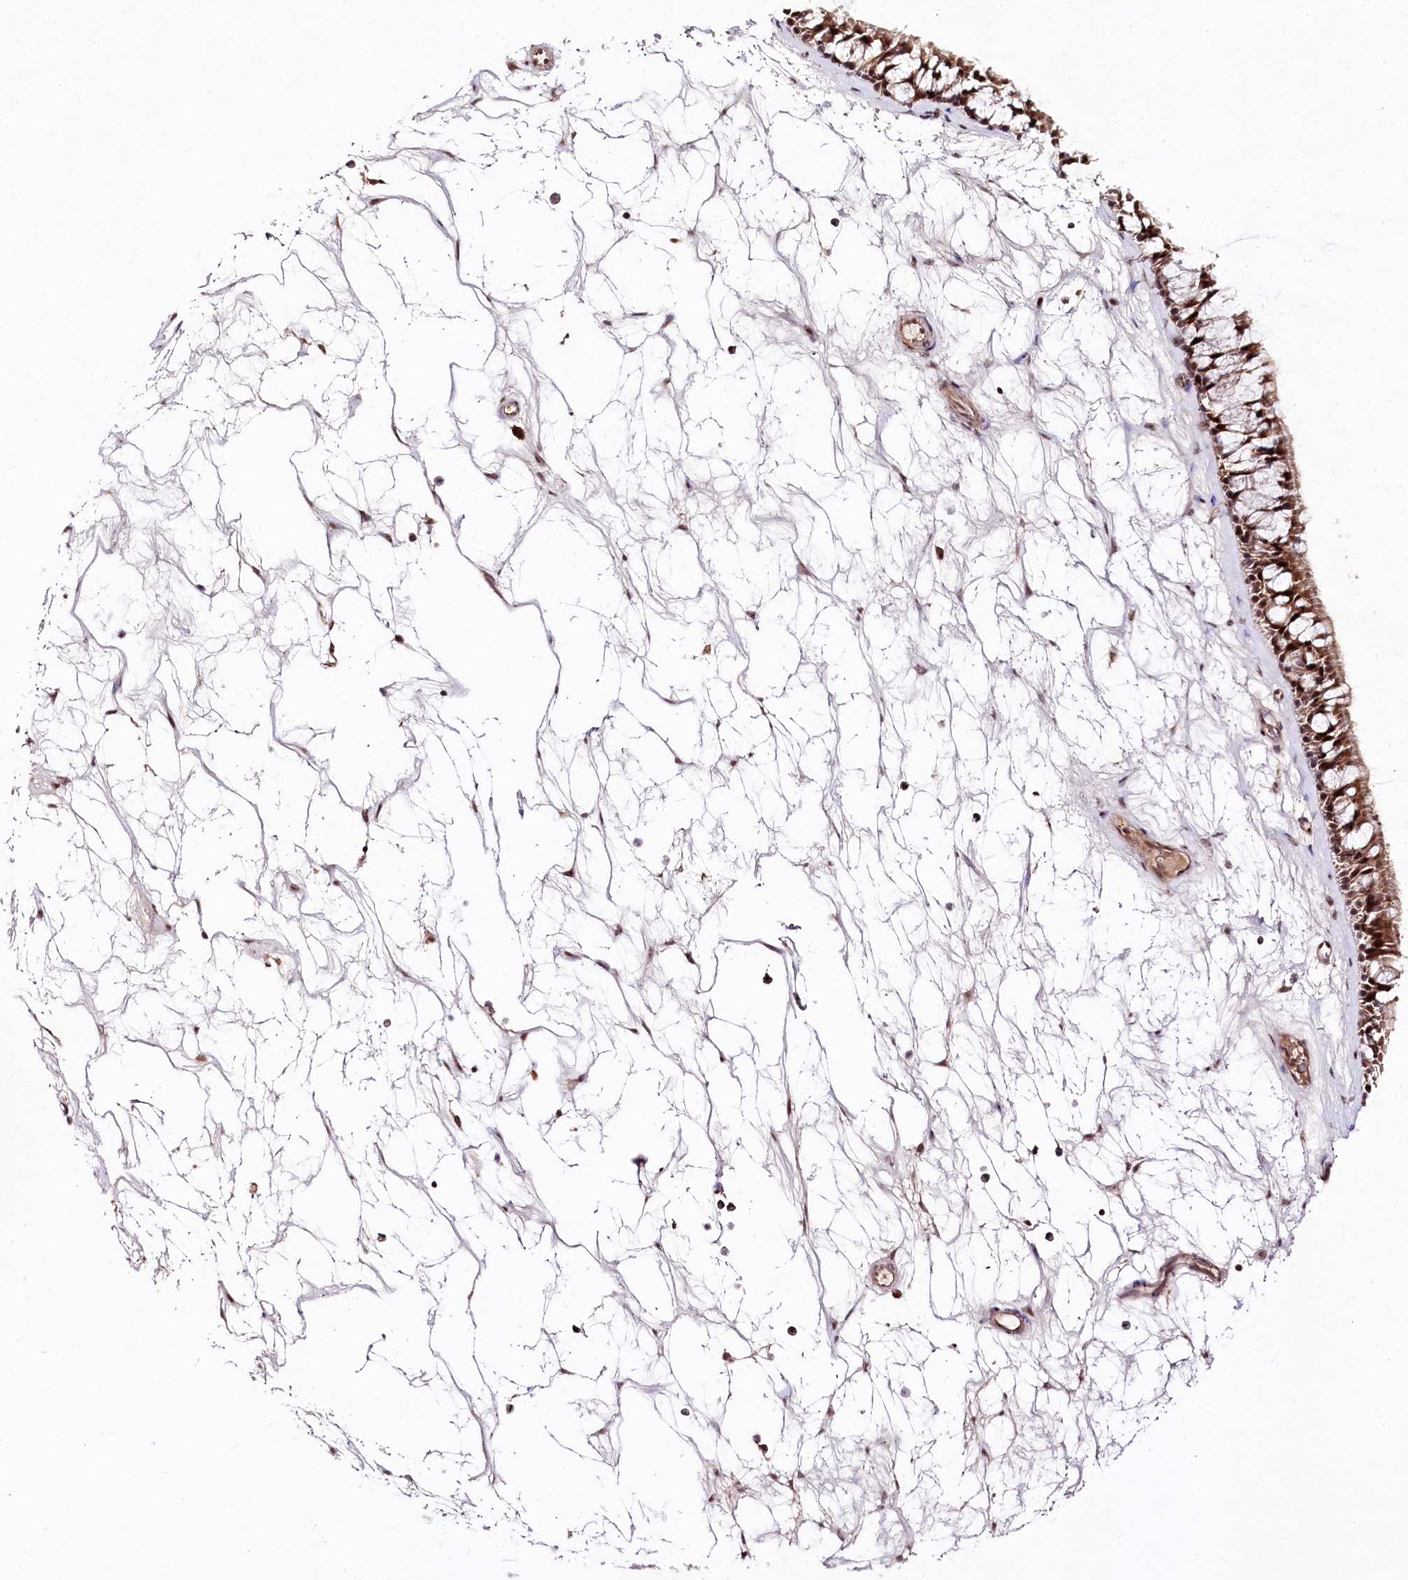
{"staining": {"intensity": "strong", "quantity": ">75%", "location": "cytoplasmic/membranous,nuclear"}, "tissue": "nasopharynx", "cell_type": "Respiratory epithelial cells", "image_type": "normal", "snomed": [{"axis": "morphology", "description": "Normal tissue, NOS"}, {"axis": "topography", "description": "Nasopharynx"}], "caption": "Respiratory epithelial cells exhibit high levels of strong cytoplasmic/membranous,nuclear staining in approximately >75% of cells in normal nasopharynx.", "gene": "DMP1", "patient": {"sex": "male", "age": 64}}